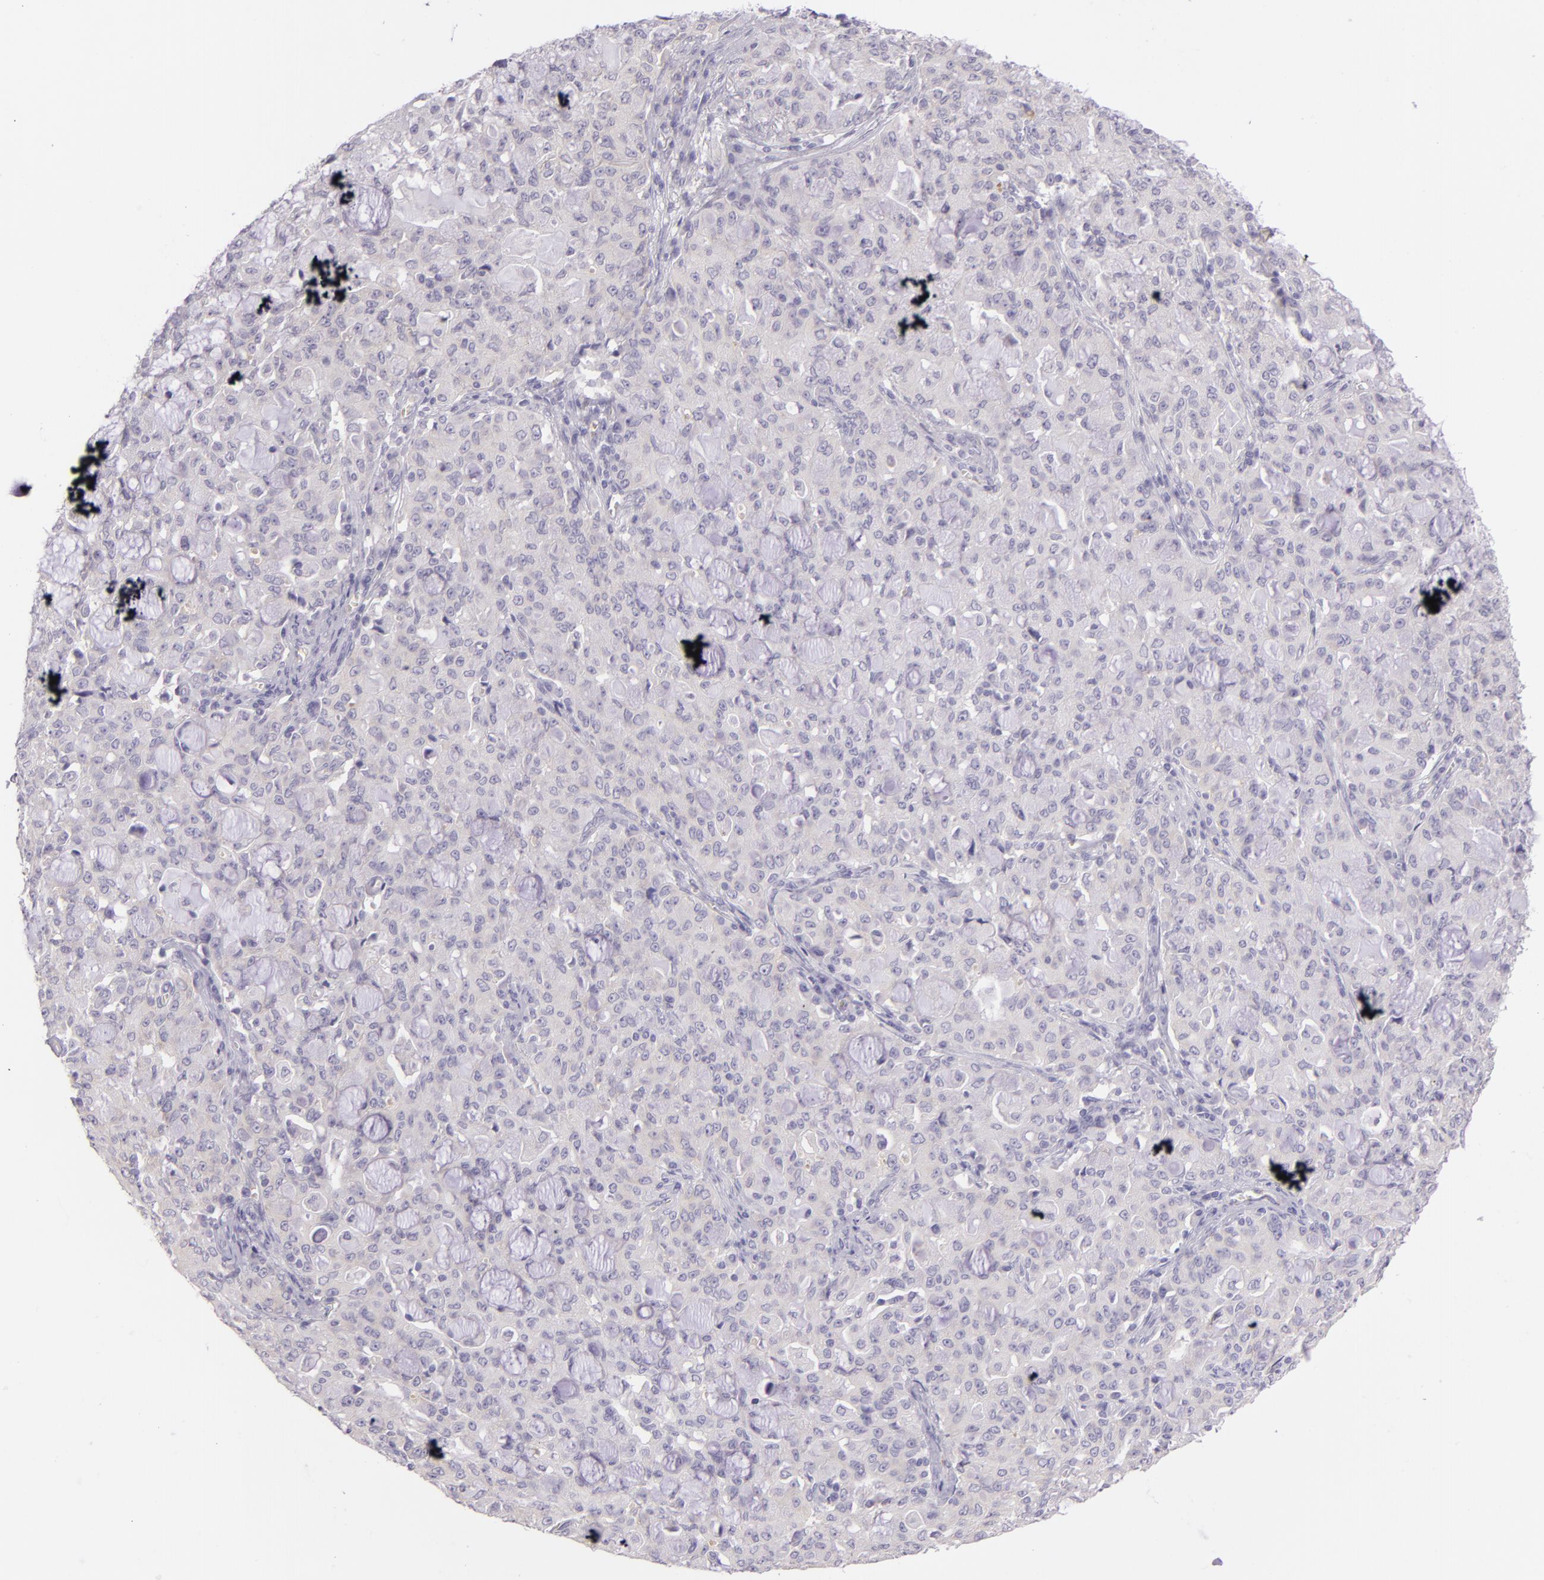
{"staining": {"intensity": "negative", "quantity": "none", "location": "none"}, "tissue": "lung cancer", "cell_type": "Tumor cells", "image_type": "cancer", "snomed": [{"axis": "morphology", "description": "Adenocarcinoma, NOS"}, {"axis": "topography", "description": "Lung"}], "caption": "Tumor cells show no significant protein staining in lung cancer.", "gene": "ZC3H7B", "patient": {"sex": "female", "age": 44}}